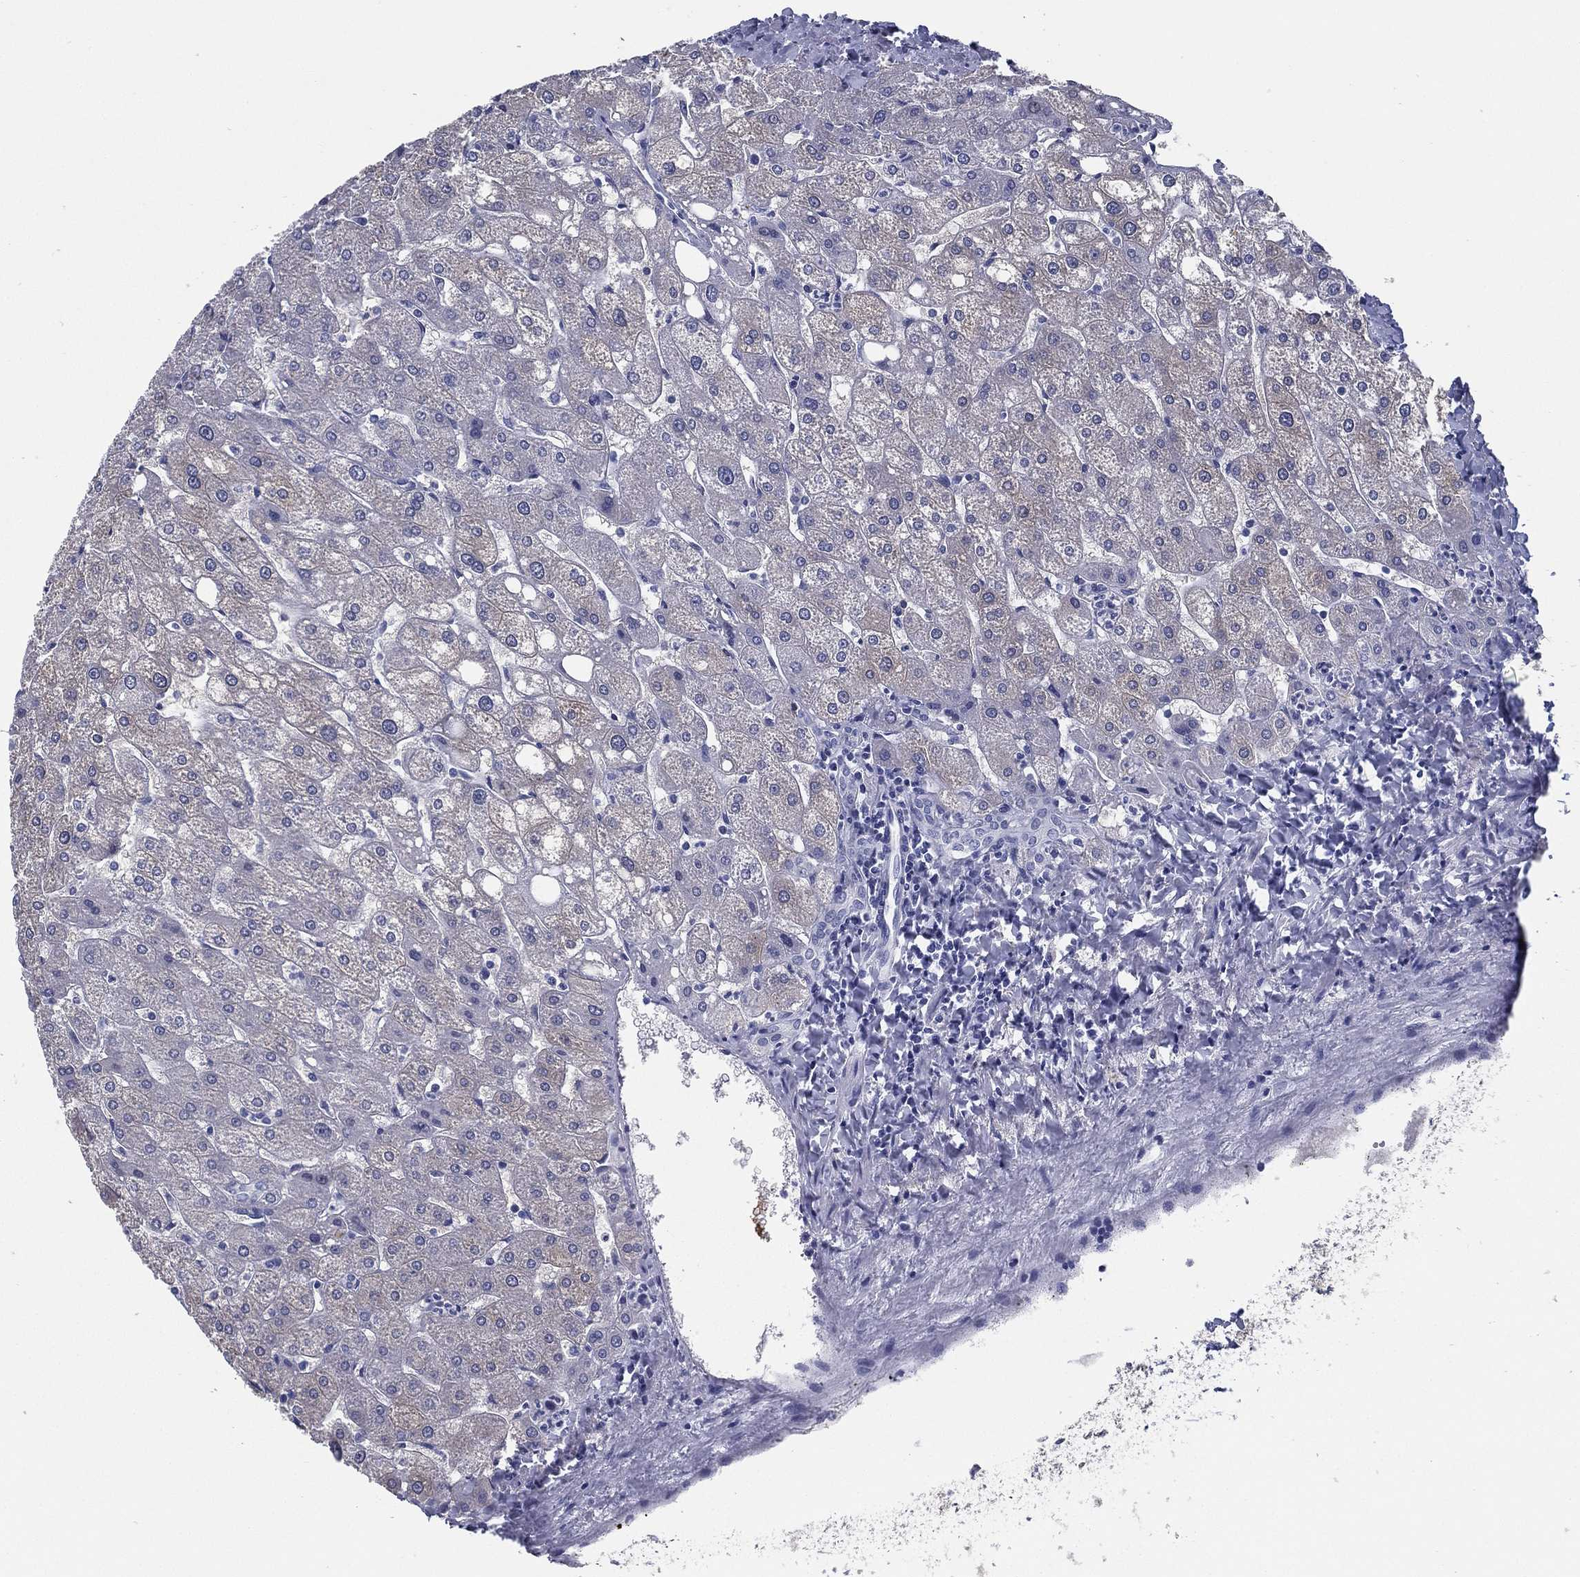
{"staining": {"intensity": "negative", "quantity": "none", "location": "none"}, "tissue": "liver", "cell_type": "Cholangiocytes", "image_type": "normal", "snomed": [{"axis": "morphology", "description": "Normal tissue, NOS"}, {"axis": "topography", "description": "Liver"}], "caption": "A histopathology image of human liver is negative for staining in cholangiocytes.", "gene": "TMEM252", "patient": {"sex": "male", "age": 67}}